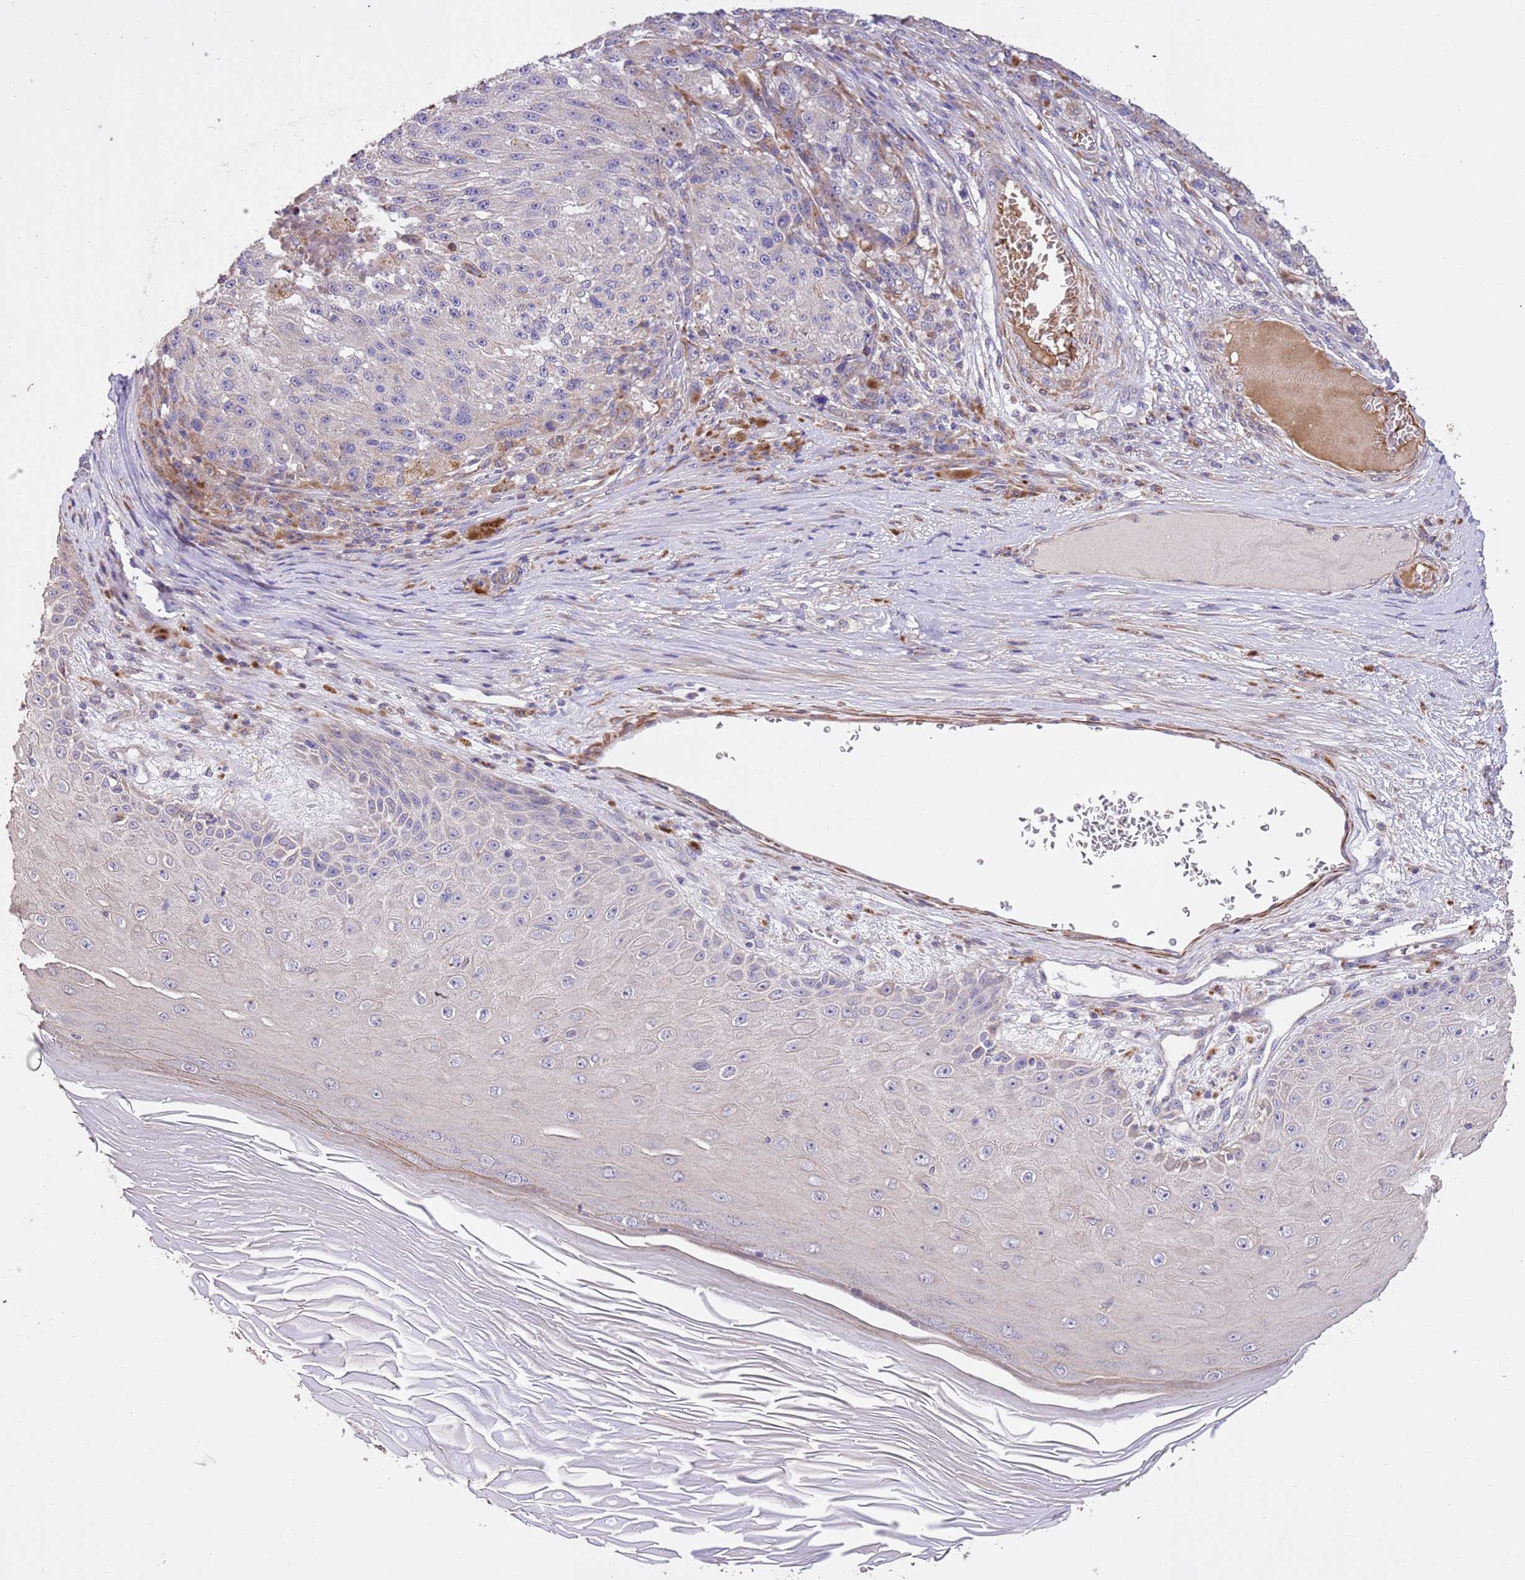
{"staining": {"intensity": "negative", "quantity": "none", "location": "none"}, "tissue": "melanoma", "cell_type": "Tumor cells", "image_type": "cancer", "snomed": [{"axis": "morphology", "description": "Malignant melanoma, NOS"}, {"axis": "topography", "description": "Skin"}], "caption": "A high-resolution histopathology image shows IHC staining of malignant melanoma, which displays no significant staining in tumor cells. (Stains: DAB IHC with hematoxylin counter stain, Microscopy: brightfield microscopy at high magnification).", "gene": "PIGA", "patient": {"sex": "male", "age": 53}}